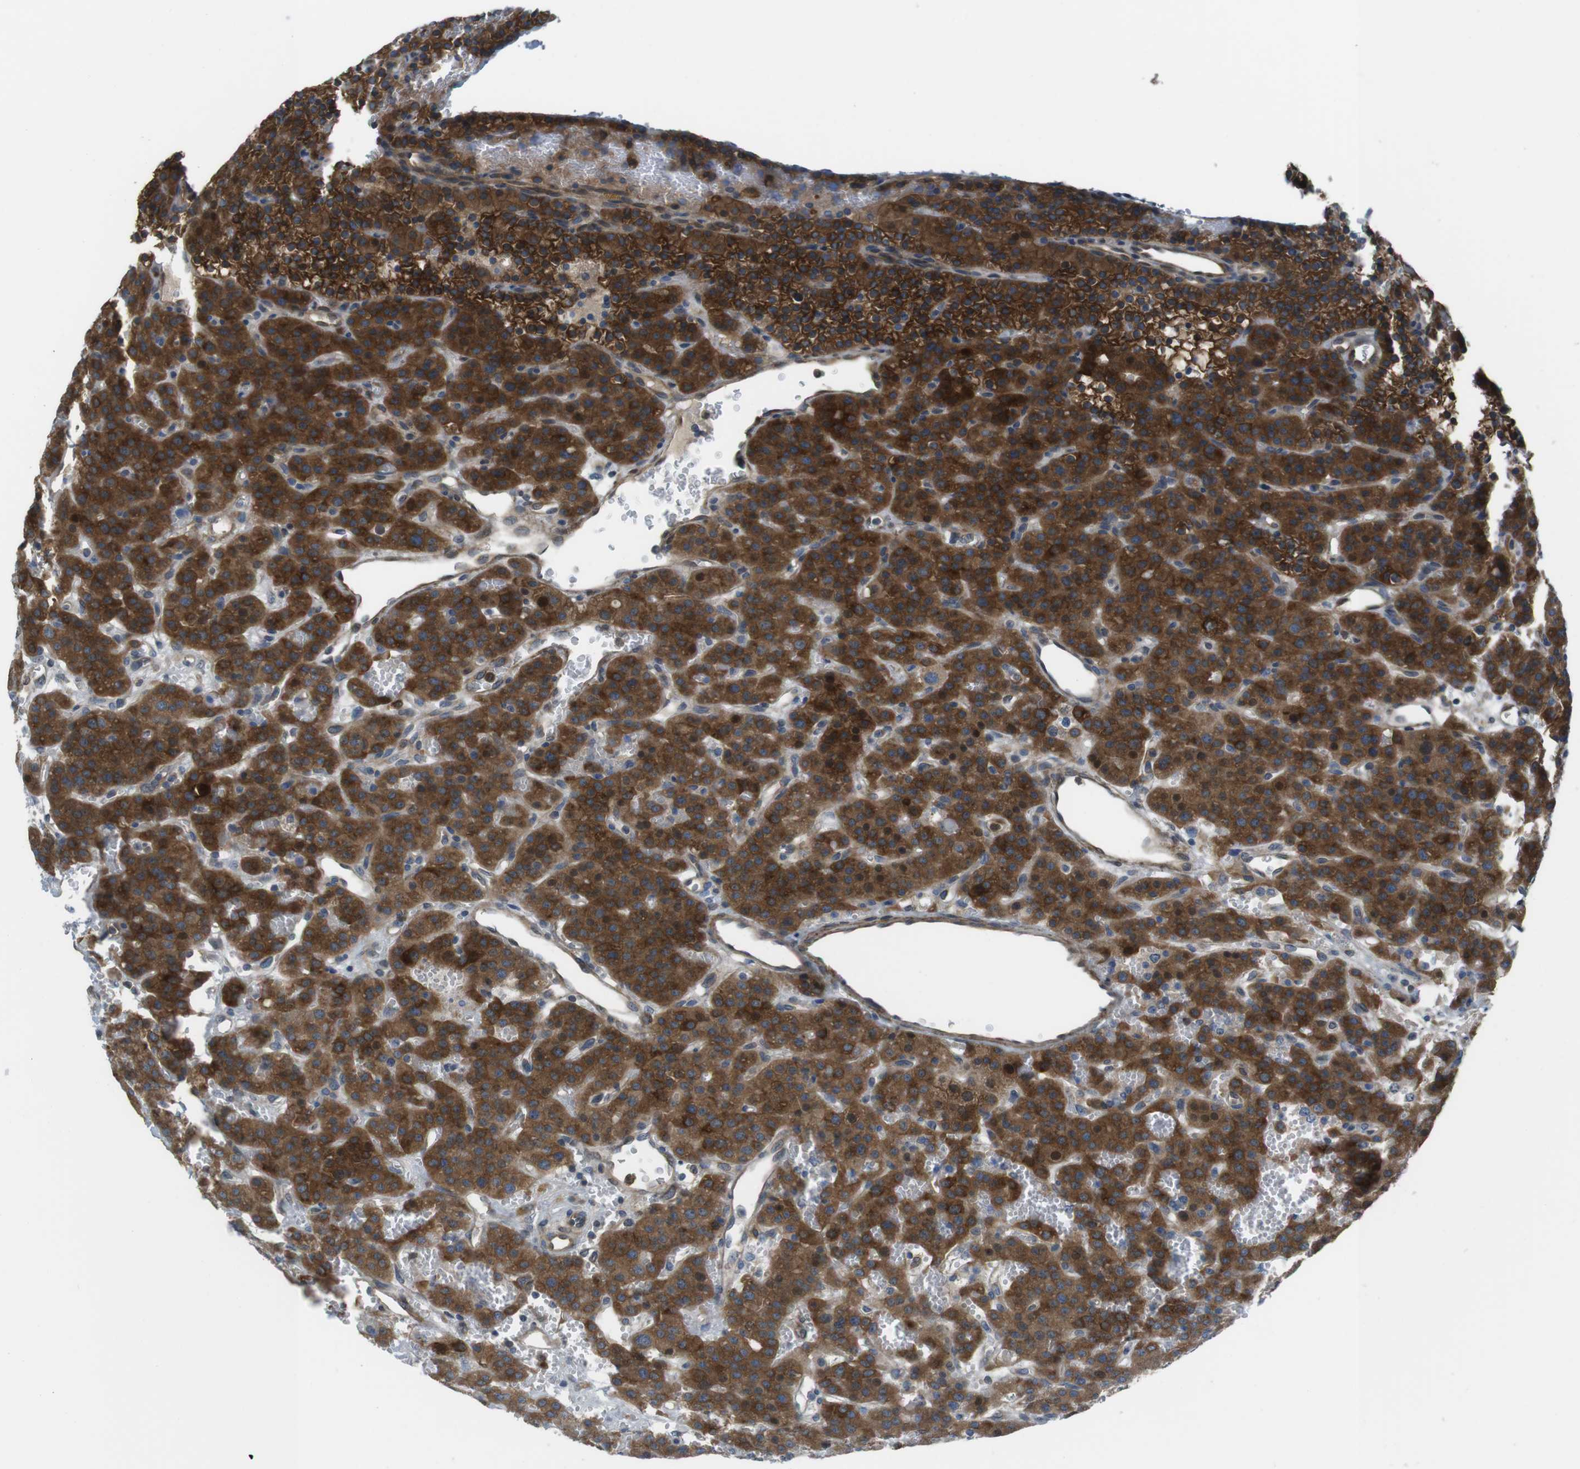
{"staining": {"intensity": "strong", "quantity": ">75%", "location": "cytoplasmic/membranous"}, "tissue": "parathyroid gland", "cell_type": "Glandular cells", "image_type": "normal", "snomed": [{"axis": "morphology", "description": "Normal tissue, NOS"}, {"axis": "morphology", "description": "Adenoma, NOS"}, {"axis": "topography", "description": "Parathyroid gland"}], "caption": "Immunohistochemistry (IHC) image of normal parathyroid gland stained for a protein (brown), which demonstrates high levels of strong cytoplasmic/membranous expression in approximately >75% of glandular cells.", "gene": "MTHFD1L", "patient": {"sex": "female", "age": 81}}